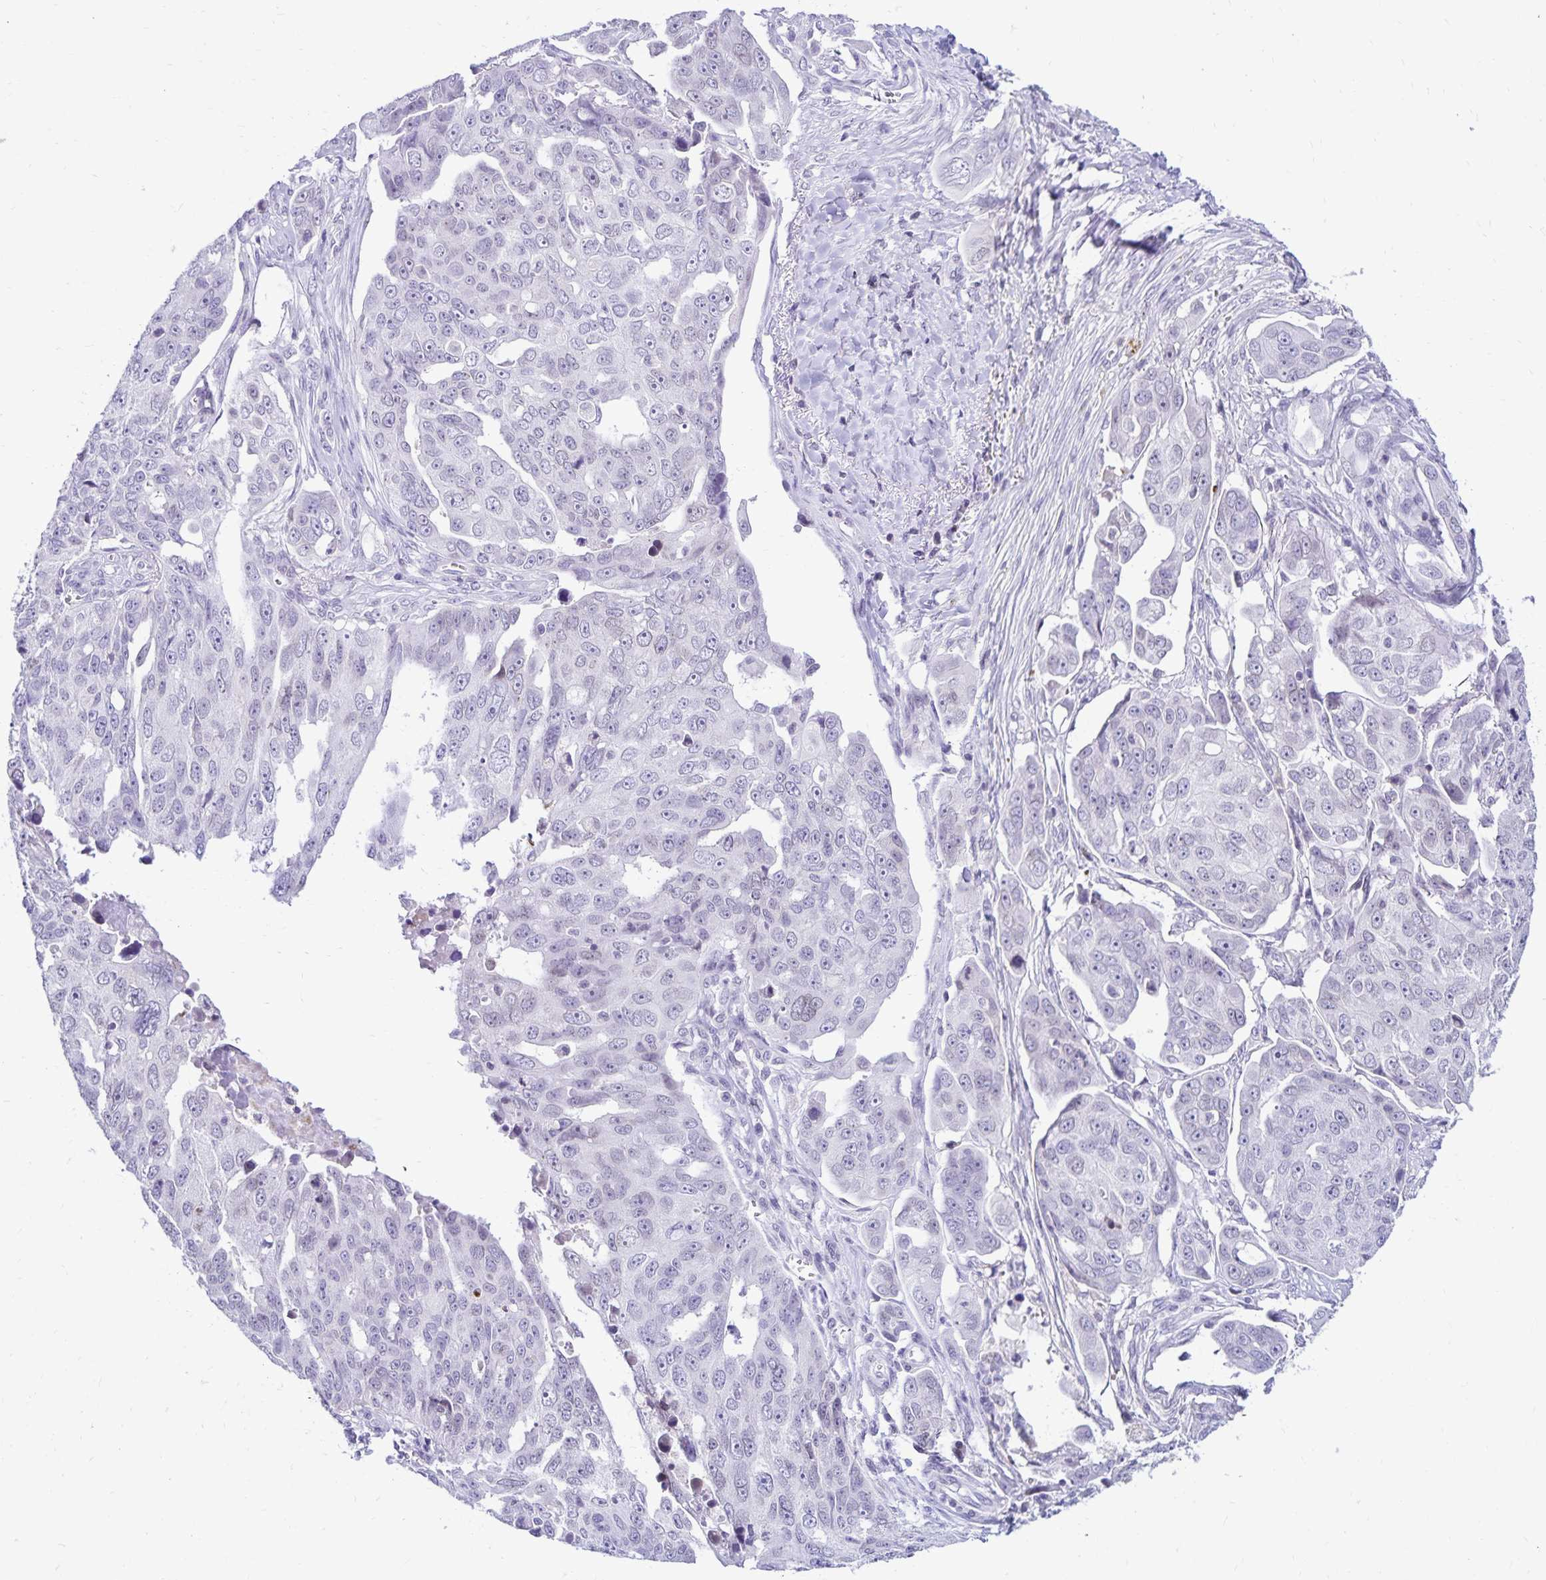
{"staining": {"intensity": "negative", "quantity": "none", "location": "none"}, "tissue": "ovarian cancer", "cell_type": "Tumor cells", "image_type": "cancer", "snomed": [{"axis": "morphology", "description": "Carcinoma, endometroid"}, {"axis": "topography", "description": "Ovary"}], "caption": "Immunohistochemistry micrograph of neoplastic tissue: human ovarian cancer (endometroid carcinoma) stained with DAB (3,3'-diaminobenzidine) reveals no significant protein staining in tumor cells.", "gene": "FAM166C", "patient": {"sex": "female", "age": 70}}